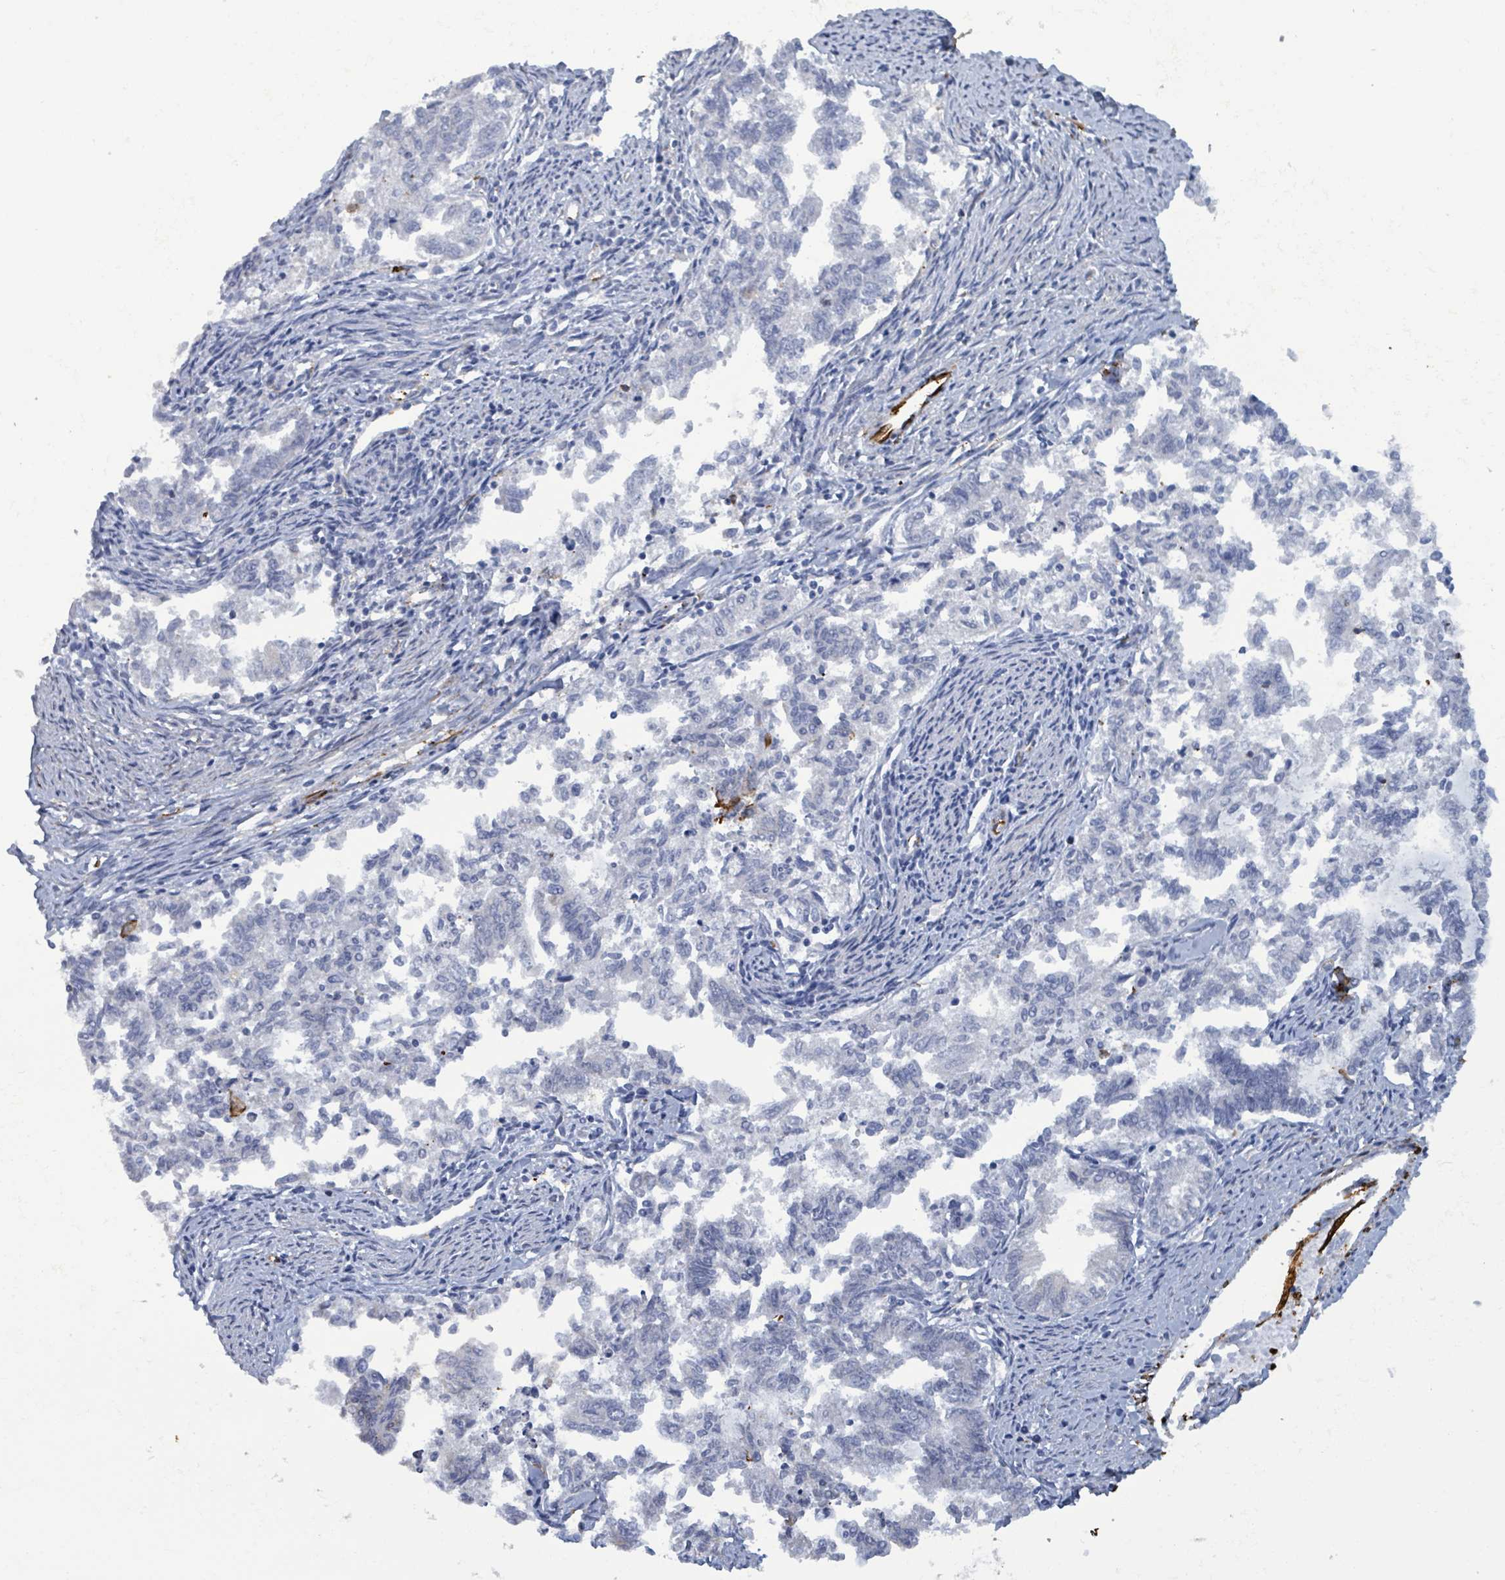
{"staining": {"intensity": "negative", "quantity": "none", "location": "none"}, "tissue": "endometrial cancer", "cell_type": "Tumor cells", "image_type": "cancer", "snomed": [{"axis": "morphology", "description": "Adenocarcinoma, NOS"}, {"axis": "topography", "description": "Endometrium"}], "caption": "High power microscopy image of an immunohistochemistry (IHC) micrograph of endometrial adenocarcinoma, revealing no significant expression in tumor cells.", "gene": "PRKRIP1", "patient": {"sex": "female", "age": 79}}